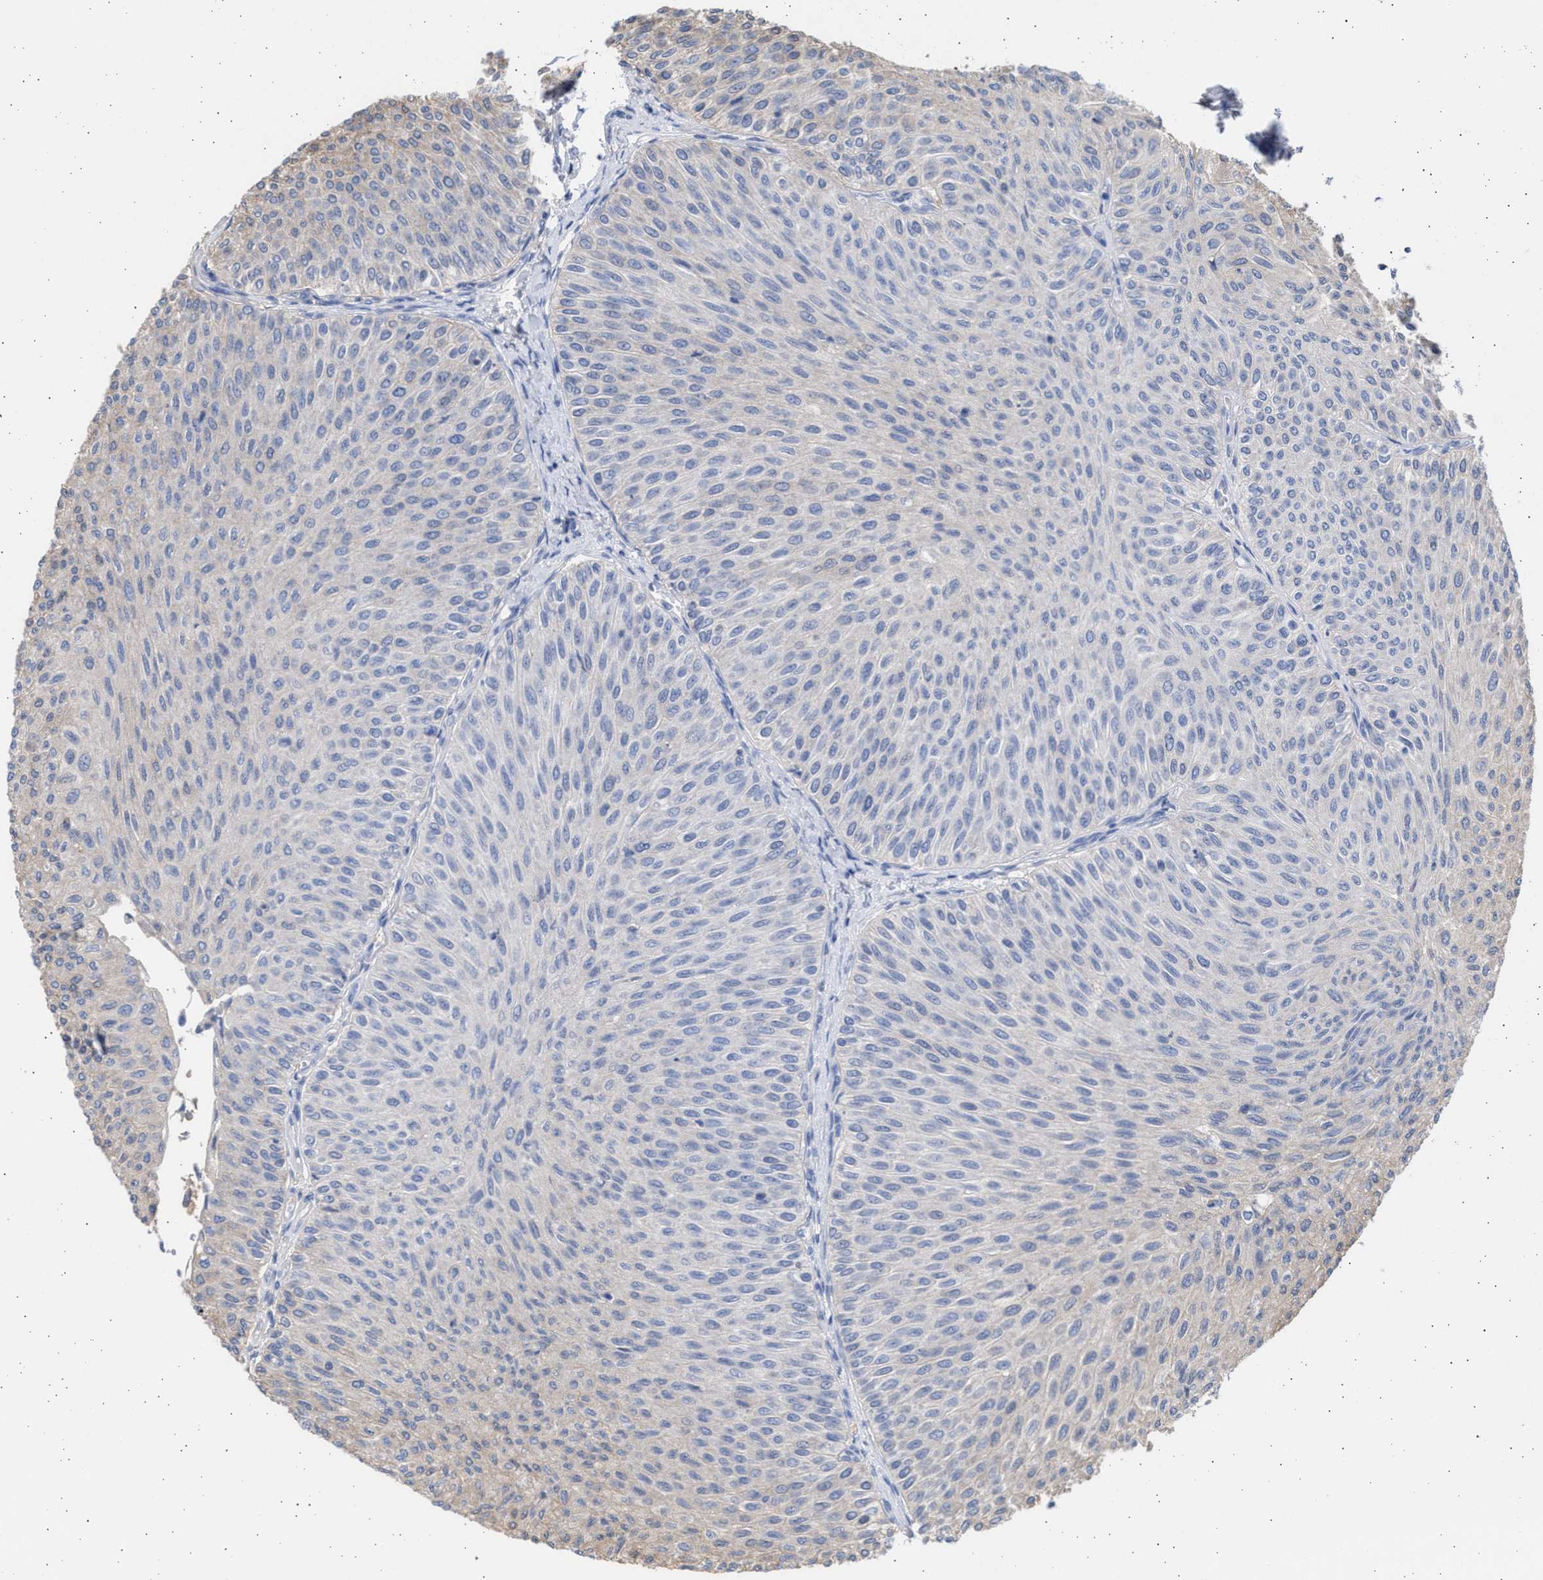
{"staining": {"intensity": "weak", "quantity": "<25%", "location": "cytoplasmic/membranous"}, "tissue": "urothelial cancer", "cell_type": "Tumor cells", "image_type": "cancer", "snomed": [{"axis": "morphology", "description": "Urothelial carcinoma, Low grade"}, {"axis": "topography", "description": "Urinary bladder"}], "caption": "Histopathology image shows no significant protein expression in tumor cells of low-grade urothelial carcinoma. The staining was performed using DAB (3,3'-diaminobenzidine) to visualize the protein expression in brown, while the nuclei were stained in blue with hematoxylin (Magnification: 20x).", "gene": "ALDOC", "patient": {"sex": "male", "age": 78}}